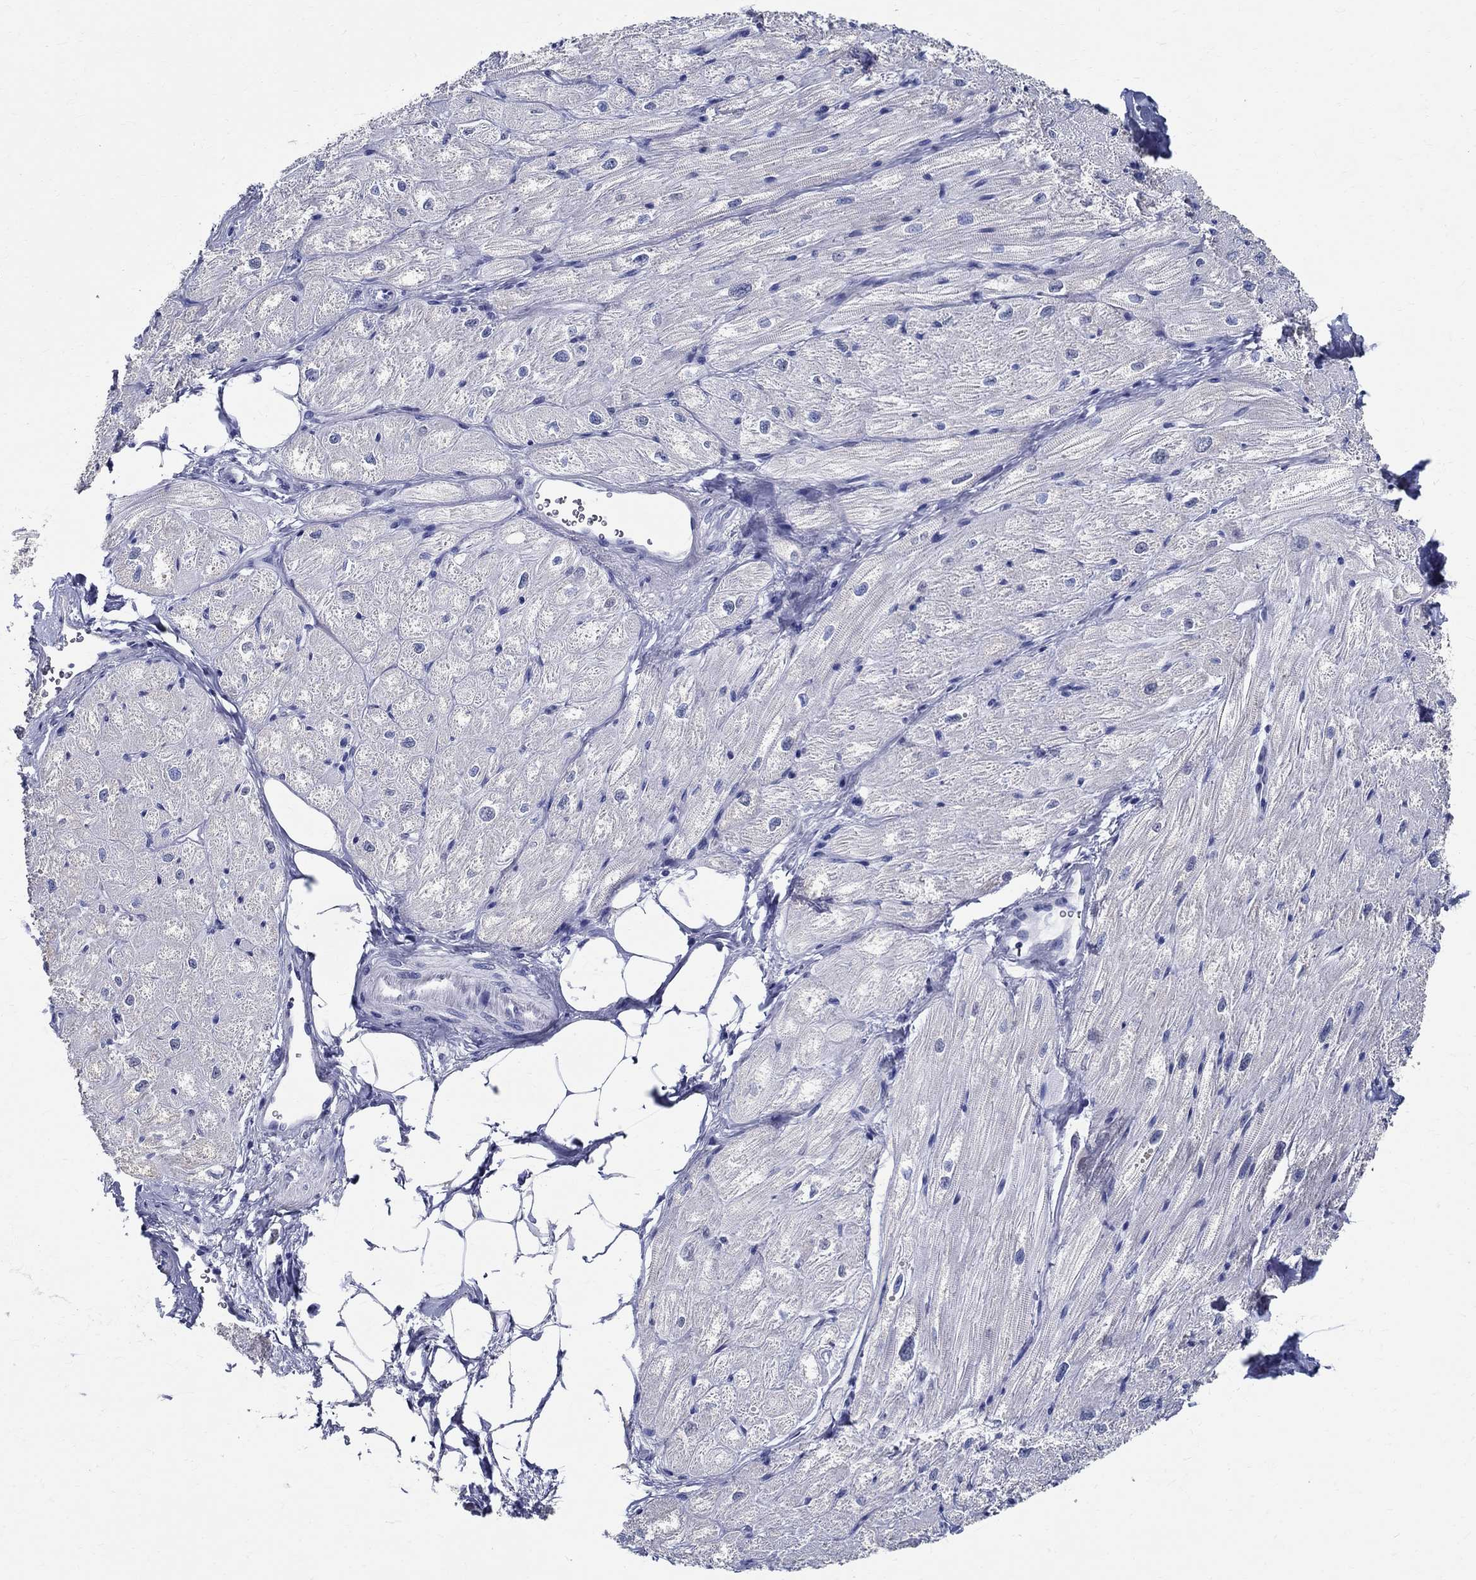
{"staining": {"intensity": "negative", "quantity": "none", "location": "none"}, "tissue": "heart muscle", "cell_type": "Cardiomyocytes", "image_type": "normal", "snomed": [{"axis": "morphology", "description": "Normal tissue, NOS"}, {"axis": "topography", "description": "Heart"}], "caption": "Immunohistochemistry of unremarkable heart muscle shows no staining in cardiomyocytes. Brightfield microscopy of IHC stained with DAB (3,3'-diaminobenzidine) (brown) and hematoxylin (blue), captured at high magnification.", "gene": "TSPAN16", "patient": {"sex": "male", "age": 57}}